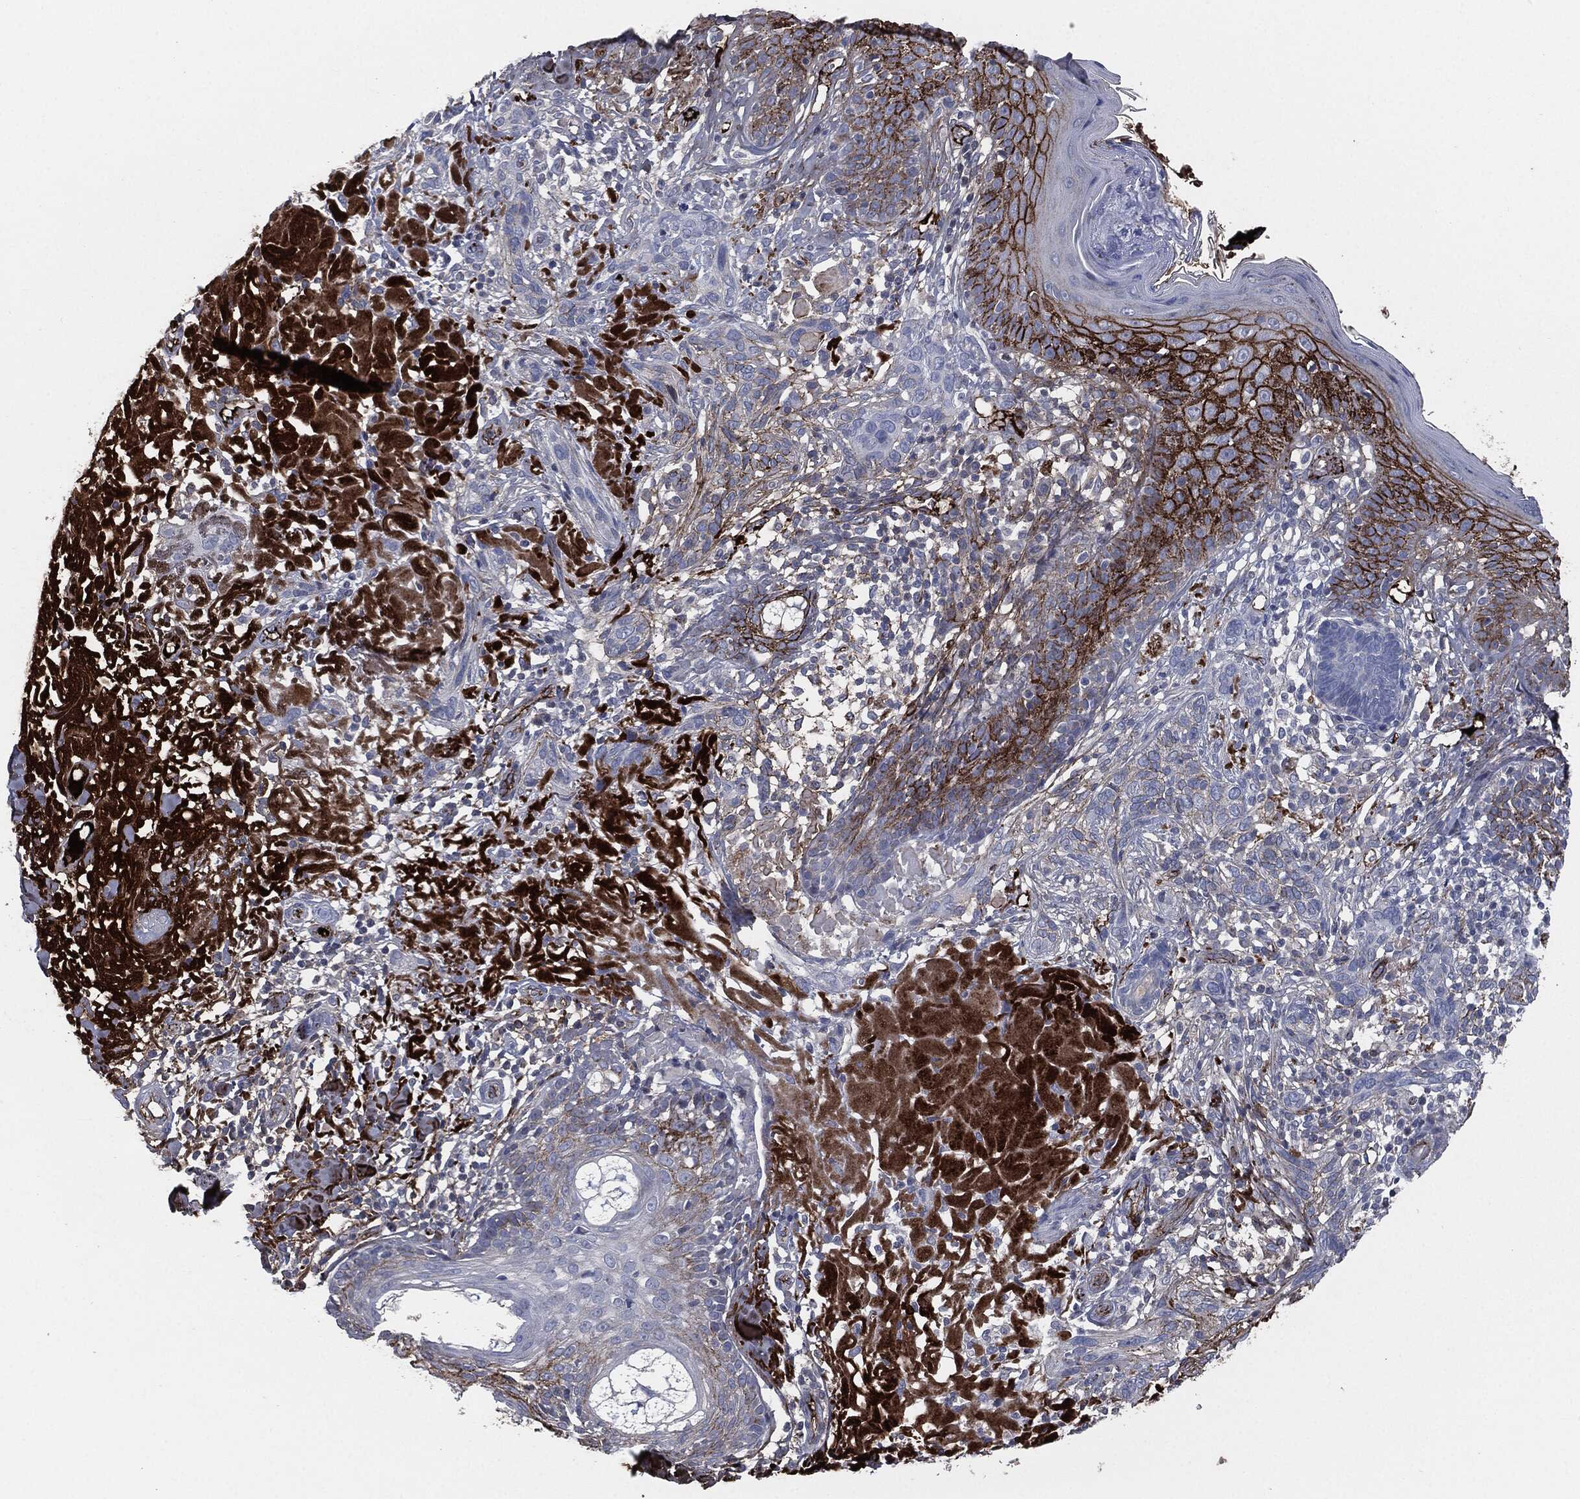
{"staining": {"intensity": "moderate", "quantity": "<25%", "location": "cytoplasmic/membranous"}, "tissue": "skin cancer", "cell_type": "Tumor cells", "image_type": "cancer", "snomed": [{"axis": "morphology", "description": "Basal cell carcinoma"}, {"axis": "topography", "description": "Skin"}], "caption": "Immunohistochemistry (IHC) photomicrograph of skin basal cell carcinoma stained for a protein (brown), which reveals low levels of moderate cytoplasmic/membranous positivity in about <25% of tumor cells.", "gene": "APOB", "patient": {"sex": "male", "age": 91}}